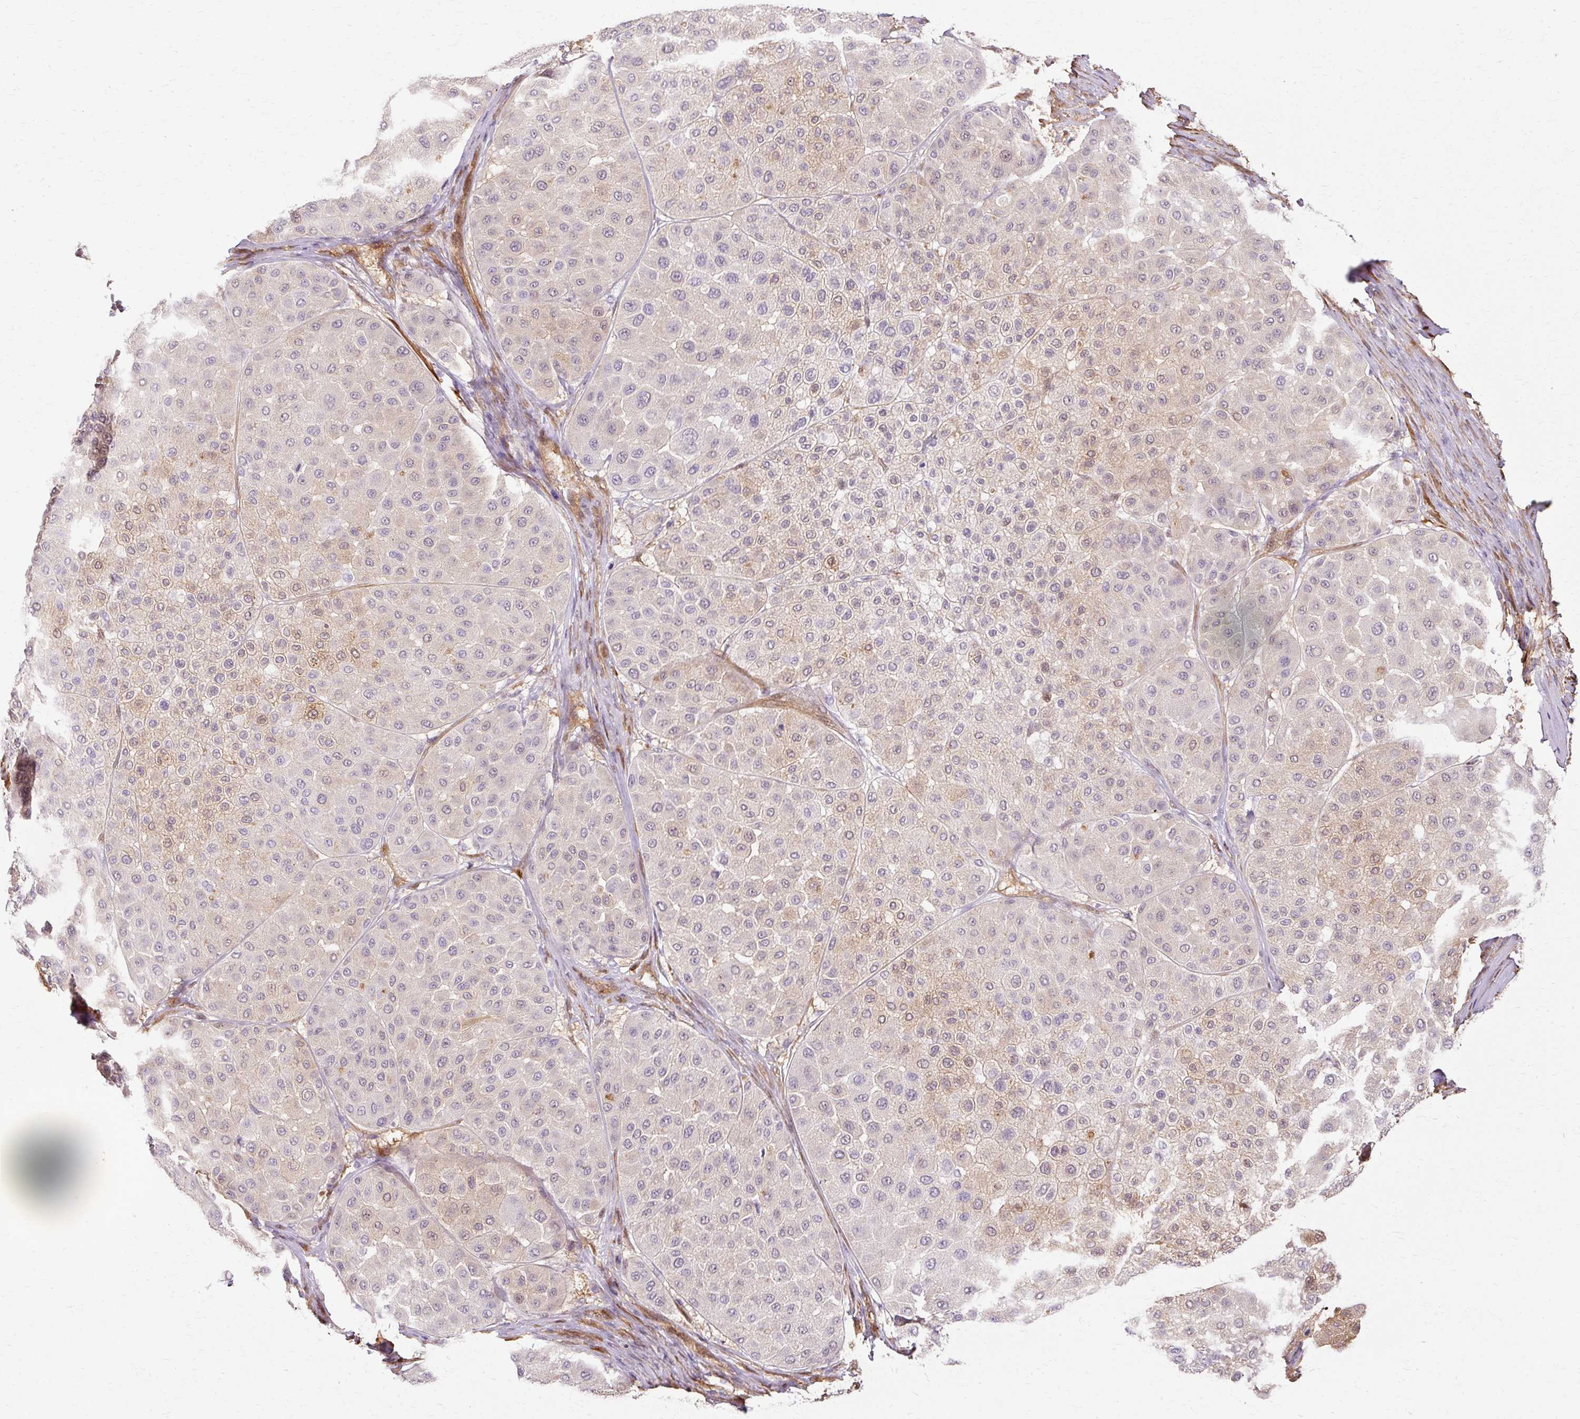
{"staining": {"intensity": "weak", "quantity": "25%-75%", "location": "nuclear"}, "tissue": "melanoma", "cell_type": "Tumor cells", "image_type": "cancer", "snomed": [{"axis": "morphology", "description": "Malignant melanoma, Metastatic site"}, {"axis": "topography", "description": "Smooth muscle"}], "caption": "Immunohistochemistry (IHC) photomicrograph of human melanoma stained for a protein (brown), which demonstrates low levels of weak nuclear expression in about 25%-75% of tumor cells.", "gene": "CNN3", "patient": {"sex": "male", "age": 41}}